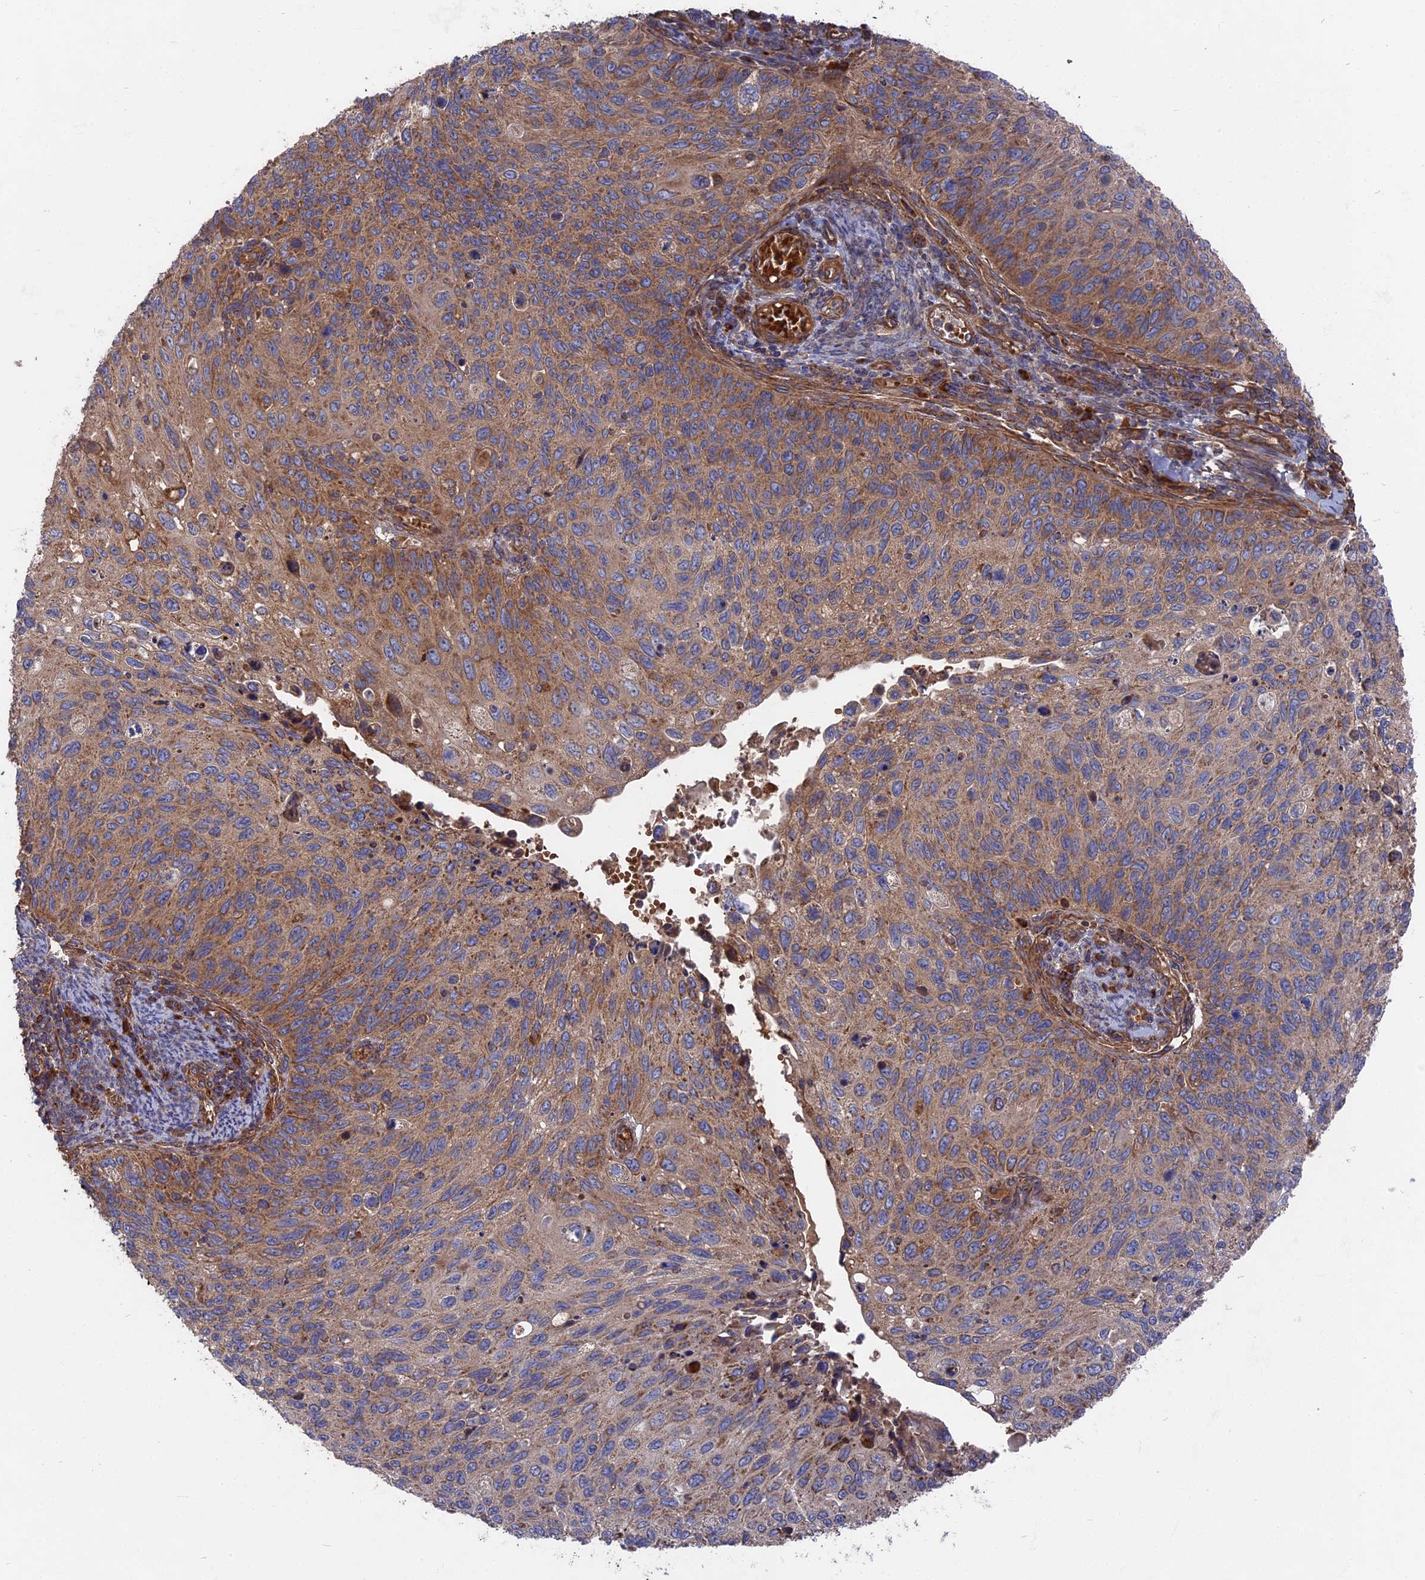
{"staining": {"intensity": "moderate", "quantity": ">75%", "location": "cytoplasmic/membranous"}, "tissue": "cervical cancer", "cell_type": "Tumor cells", "image_type": "cancer", "snomed": [{"axis": "morphology", "description": "Squamous cell carcinoma, NOS"}, {"axis": "topography", "description": "Cervix"}], "caption": "Immunohistochemistry (IHC) histopathology image of neoplastic tissue: squamous cell carcinoma (cervical) stained using IHC demonstrates medium levels of moderate protein expression localized specifically in the cytoplasmic/membranous of tumor cells, appearing as a cytoplasmic/membranous brown color.", "gene": "TELO2", "patient": {"sex": "female", "age": 70}}